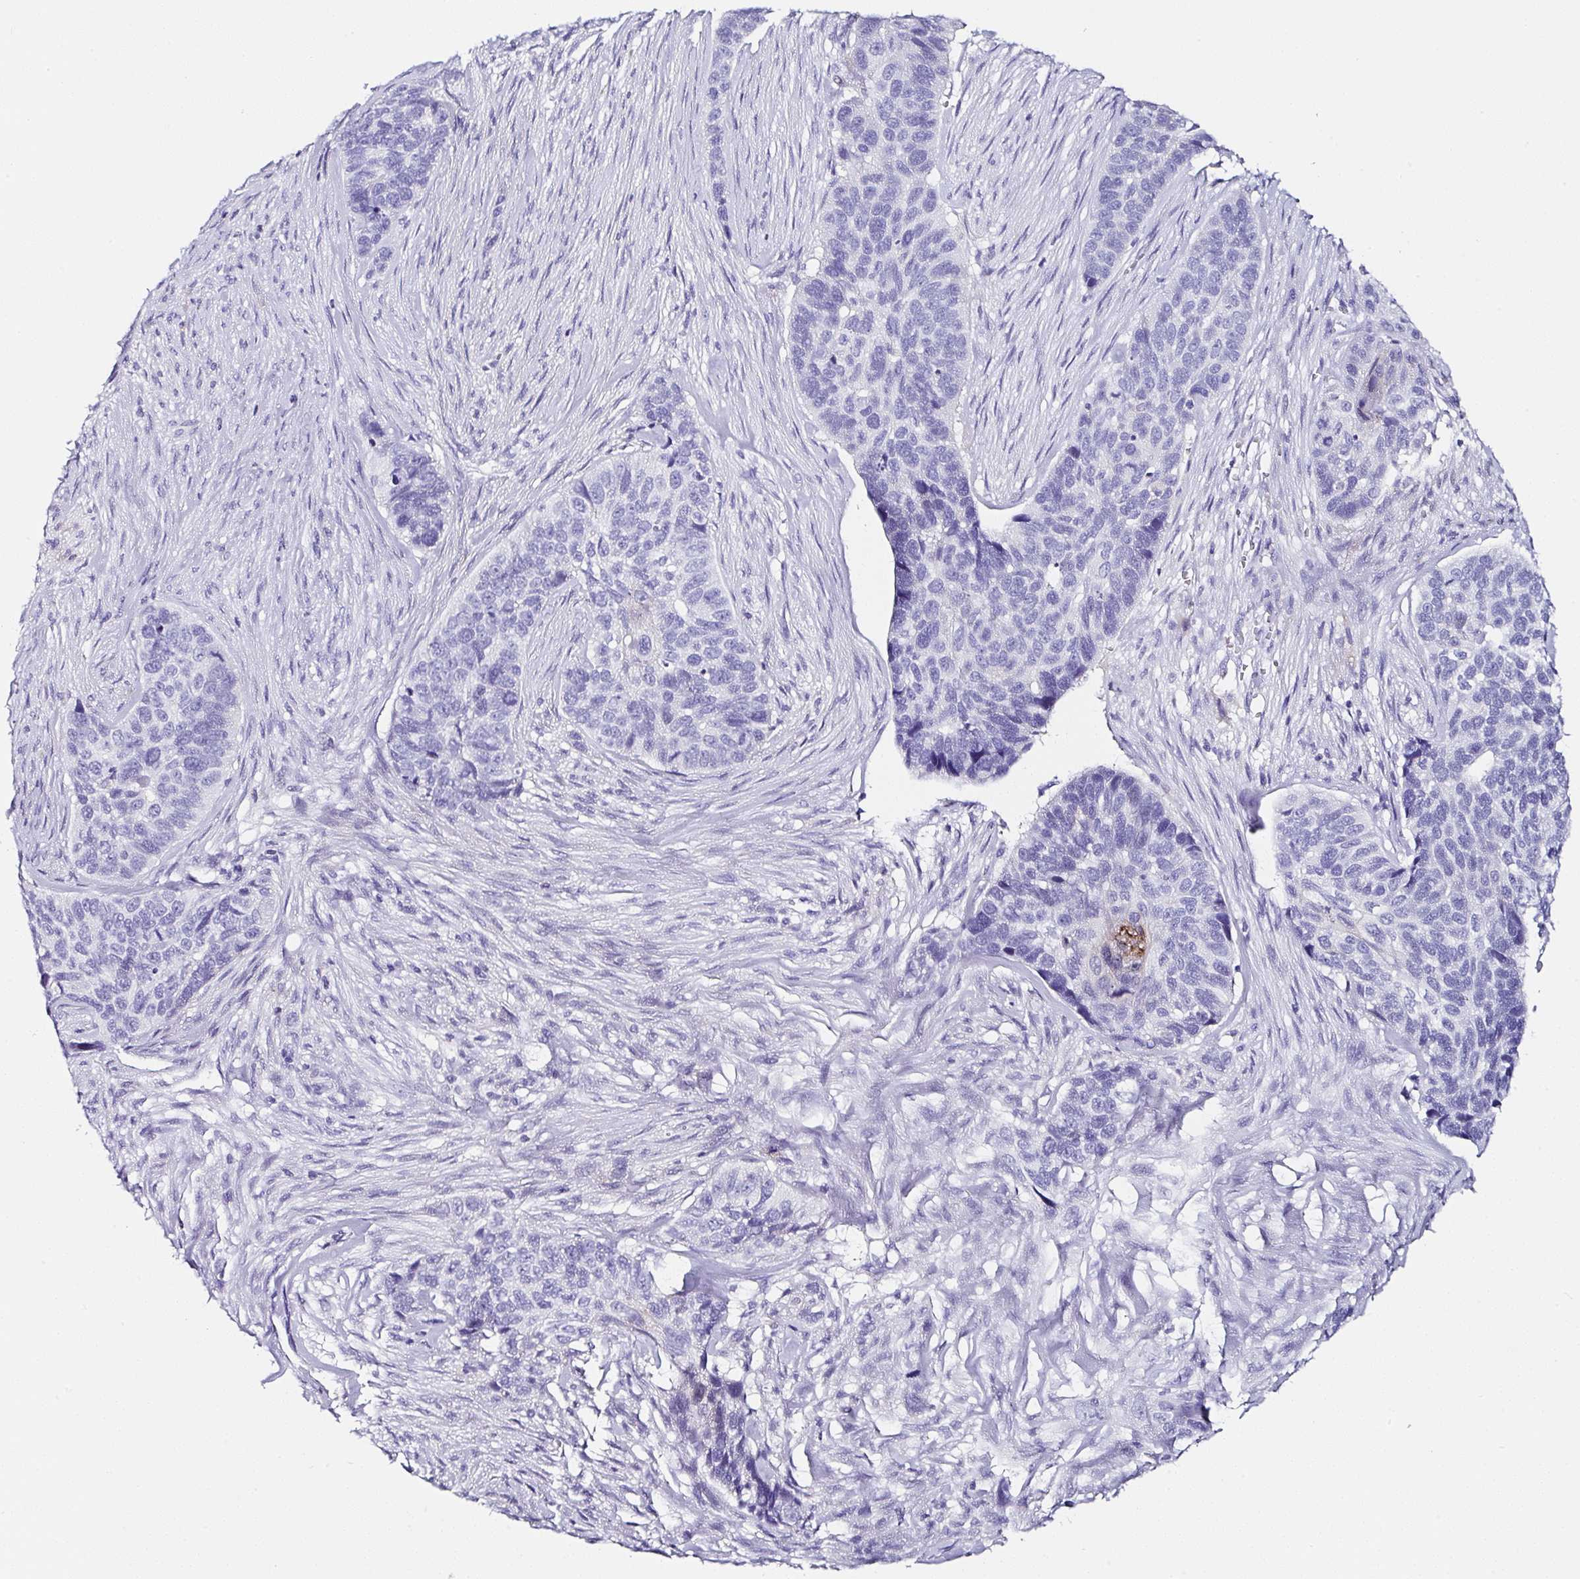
{"staining": {"intensity": "negative", "quantity": "none", "location": "none"}, "tissue": "skin cancer", "cell_type": "Tumor cells", "image_type": "cancer", "snomed": [{"axis": "morphology", "description": "Basal cell carcinoma"}, {"axis": "topography", "description": "Skin"}], "caption": "Histopathology image shows no protein staining in tumor cells of basal cell carcinoma (skin) tissue.", "gene": "TMPRSS11E", "patient": {"sex": "female", "age": 82}}